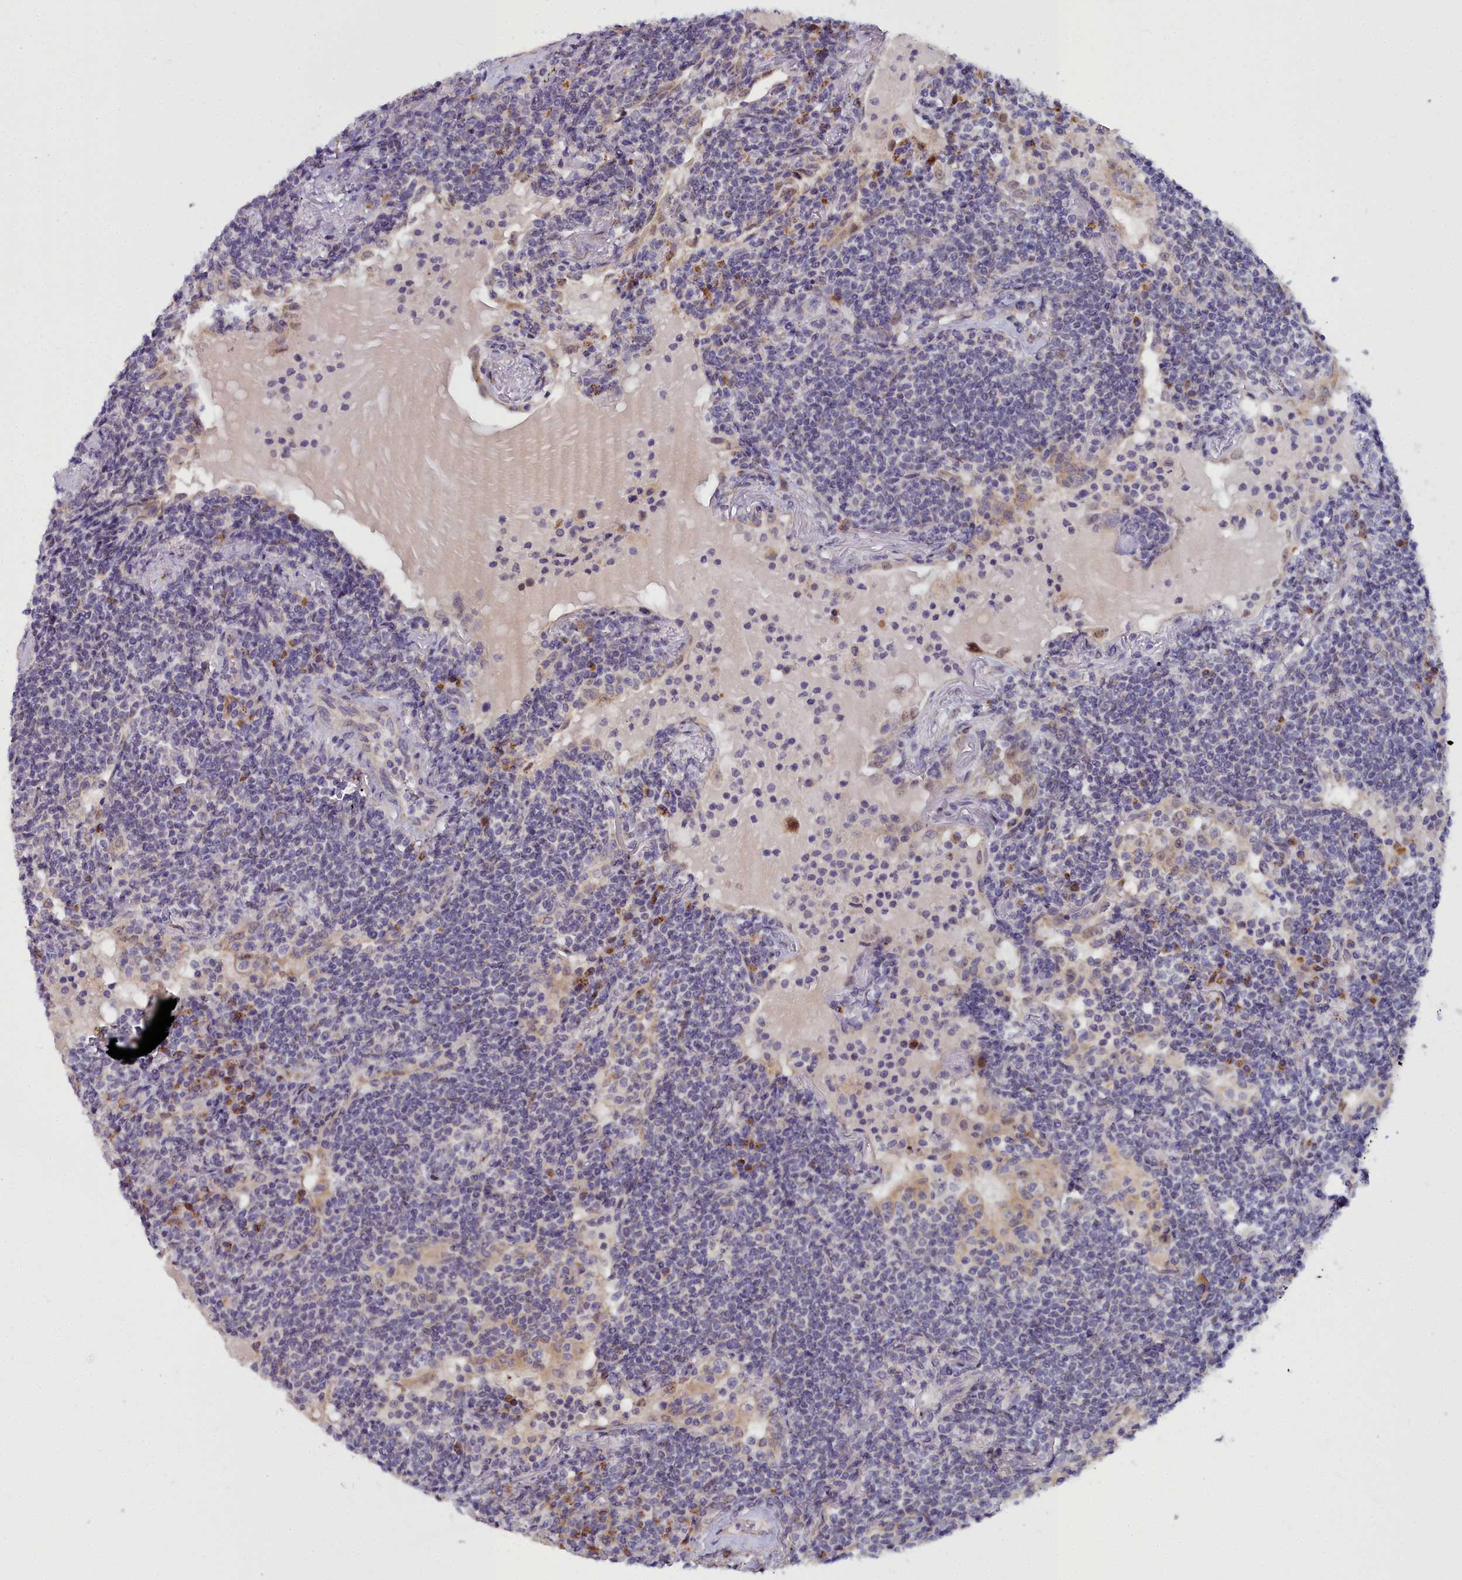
{"staining": {"intensity": "negative", "quantity": "none", "location": "none"}, "tissue": "lymphoma", "cell_type": "Tumor cells", "image_type": "cancer", "snomed": [{"axis": "morphology", "description": "Malignant lymphoma, non-Hodgkin's type, Low grade"}, {"axis": "topography", "description": "Lung"}], "caption": "This photomicrograph is of malignant lymphoma, non-Hodgkin's type (low-grade) stained with immunohistochemistry (IHC) to label a protein in brown with the nuclei are counter-stained blue. There is no positivity in tumor cells.", "gene": "WDPCP", "patient": {"sex": "female", "age": 71}}